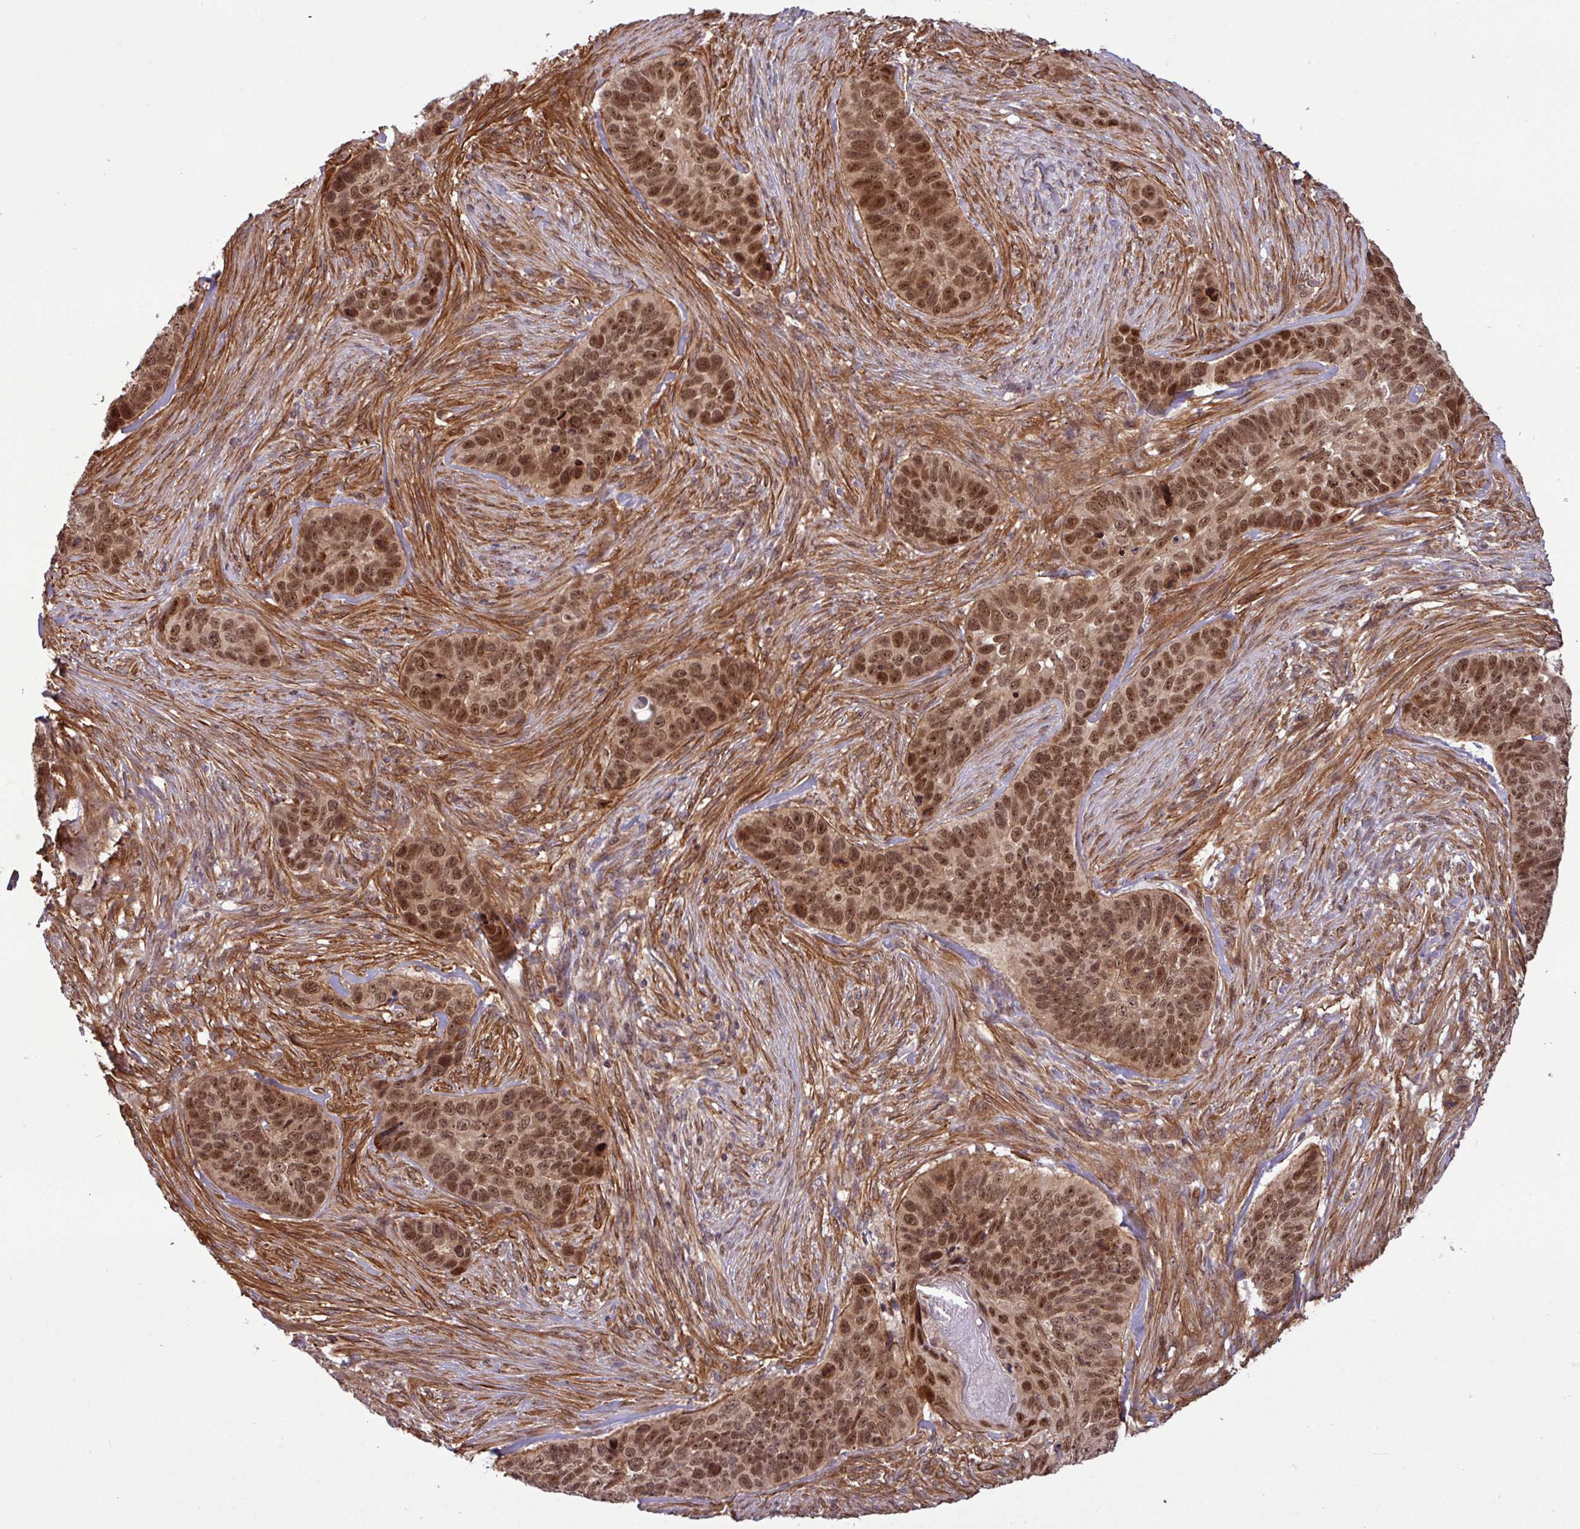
{"staining": {"intensity": "moderate", "quantity": ">75%", "location": "nuclear"}, "tissue": "skin cancer", "cell_type": "Tumor cells", "image_type": "cancer", "snomed": [{"axis": "morphology", "description": "Basal cell carcinoma"}, {"axis": "topography", "description": "Skin"}], "caption": "High-power microscopy captured an immunohistochemistry (IHC) histopathology image of skin basal cell carcinoma, revealing moderate nuclear expression in approximately >75% of tumor cells.", "gene": "C7orf50", "patient": {"sex": "female", "age": 82}}